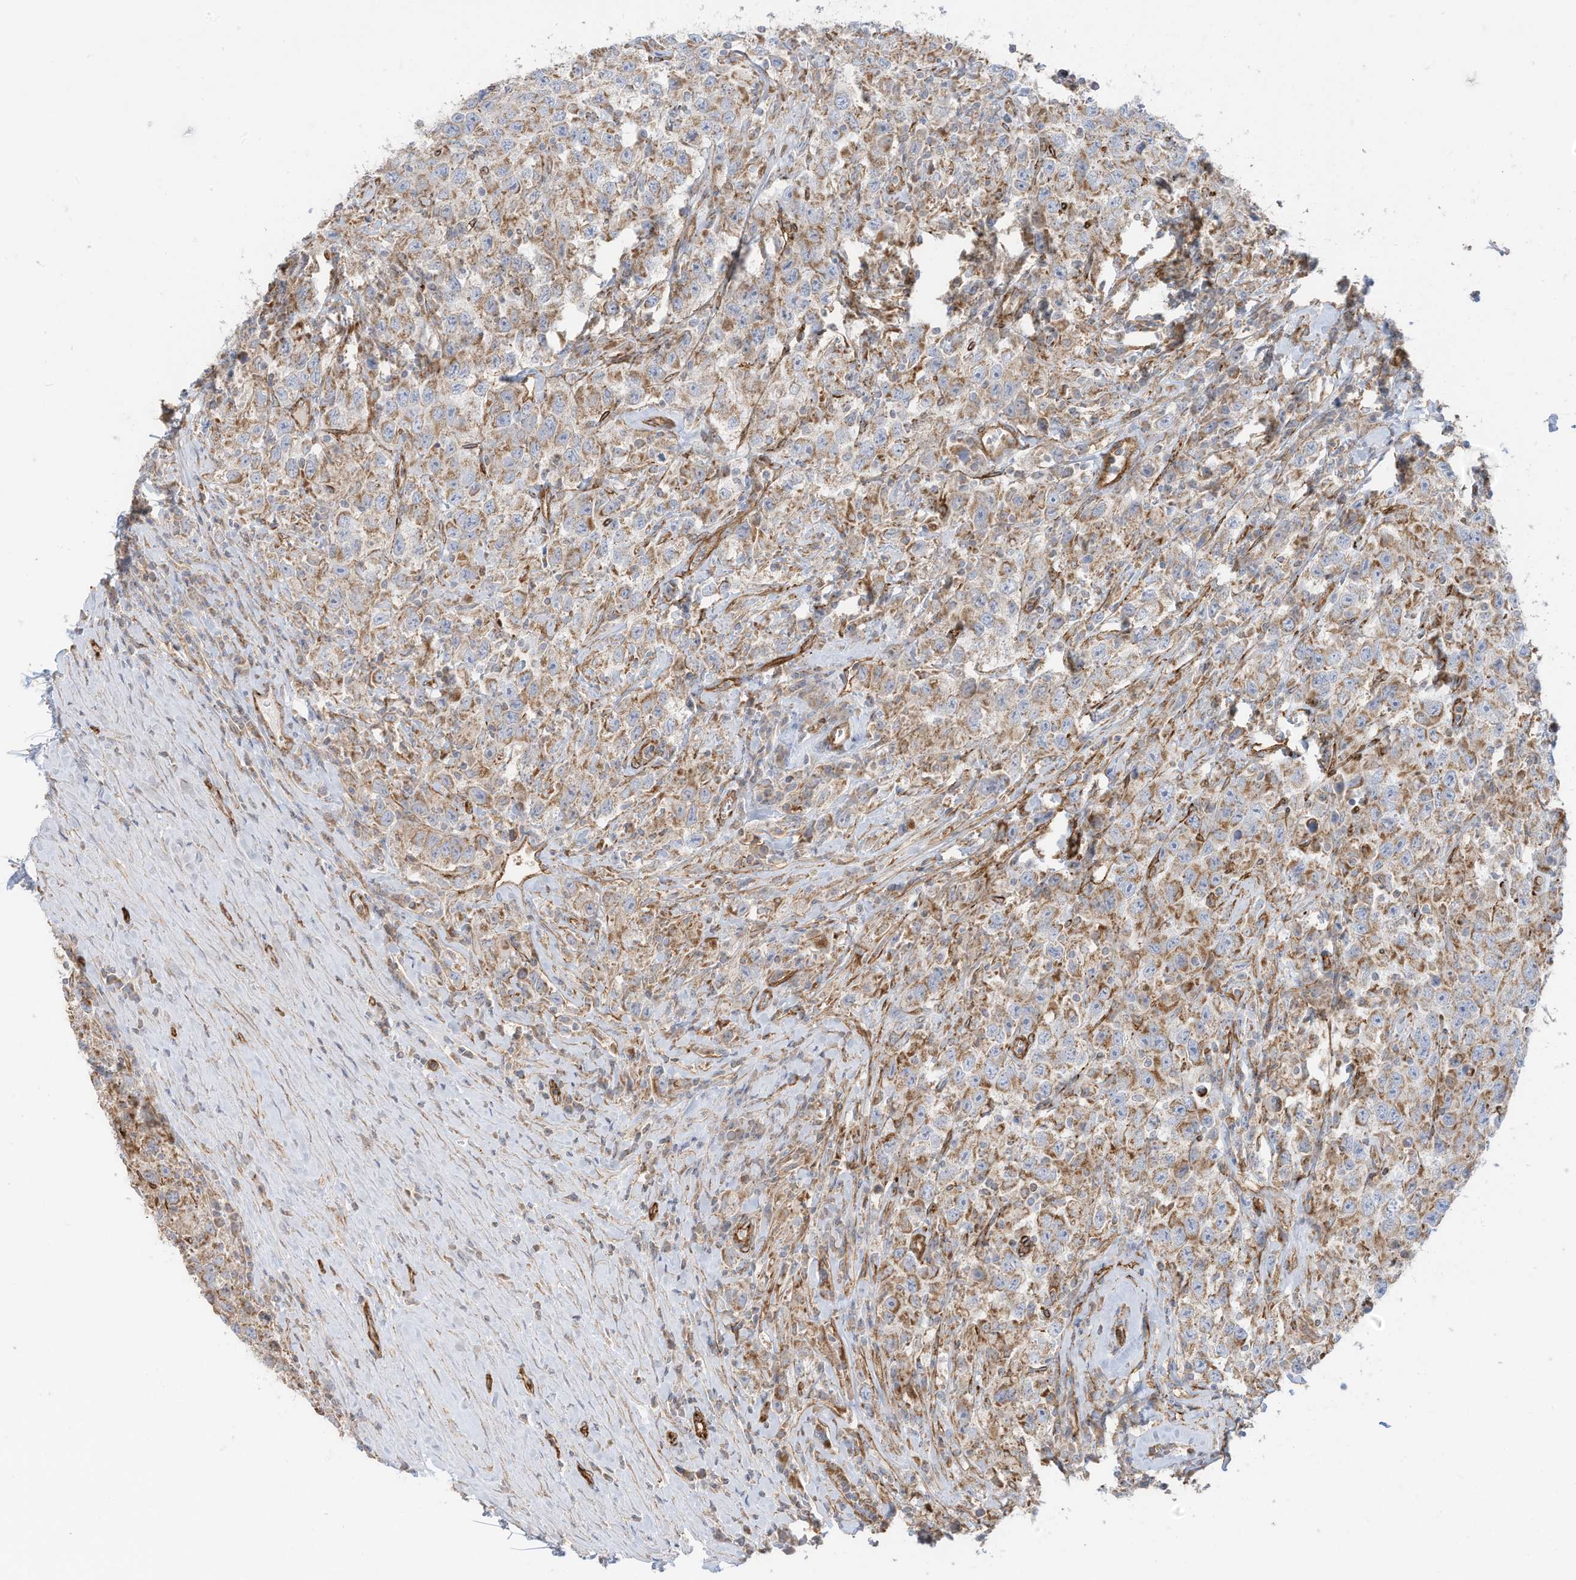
{"staining": {"intensity": "moderate", "quantity": ">75%", "location": "cytoplasmic/membranous"}, "tissue": "testis cancer", "cell_type": "Tumor cells", "image_type": "cancer", "snomed": [{"axis": "morphology", "description": "Seminoma, NOS"}, {"axis": "topography", "description": "Testis"}], "caption": "DAB immunohistochemical staining of human testis seminoma displays moderate cytoplasmic/membranous protein positivity in about >75% of tumor cells.", "gene": "ABCB7", "patient": {"sex": "male", "age": 41}}